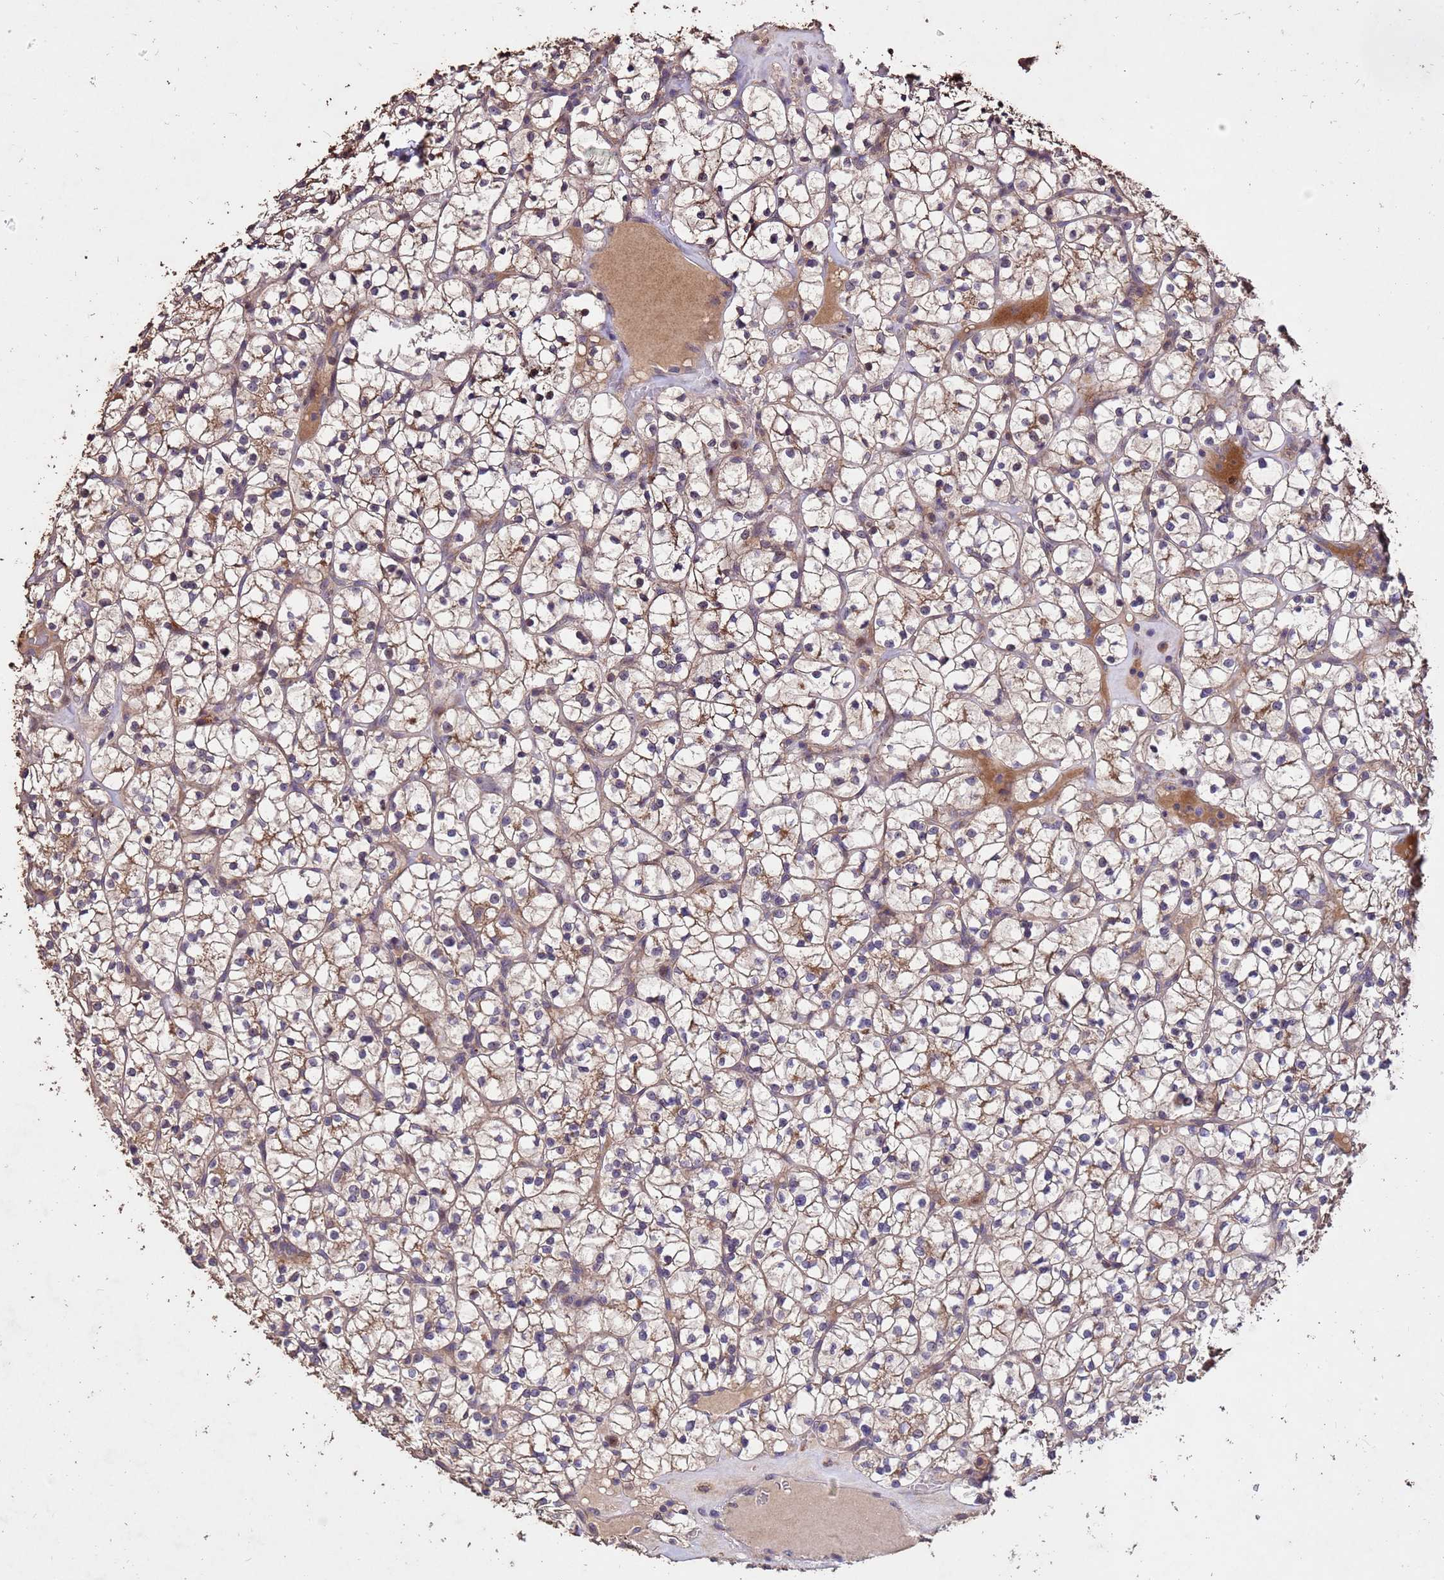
{"staining": {"intensity": "weak", "quantity": ">75%", "location": "cytoplasmic/membranous"}, "tissue": "renal cancer", "cell_type": "Tumor cells", "image_type": "cancer", "snomed": [{"axis": "morphology", "description": "Adenocarcinoma, NOS"}, {"axis": "topography", "description": "Kidney"}], "caption": "Immunohistochemical staining of human adenocarcinoma (renal) demonstrates low levels of weak cytoplasmic/membranous protein staining in about >75% of tumor cells.", "gene": "TOR4A", "patient": {"sex": "female", "age": 64}}